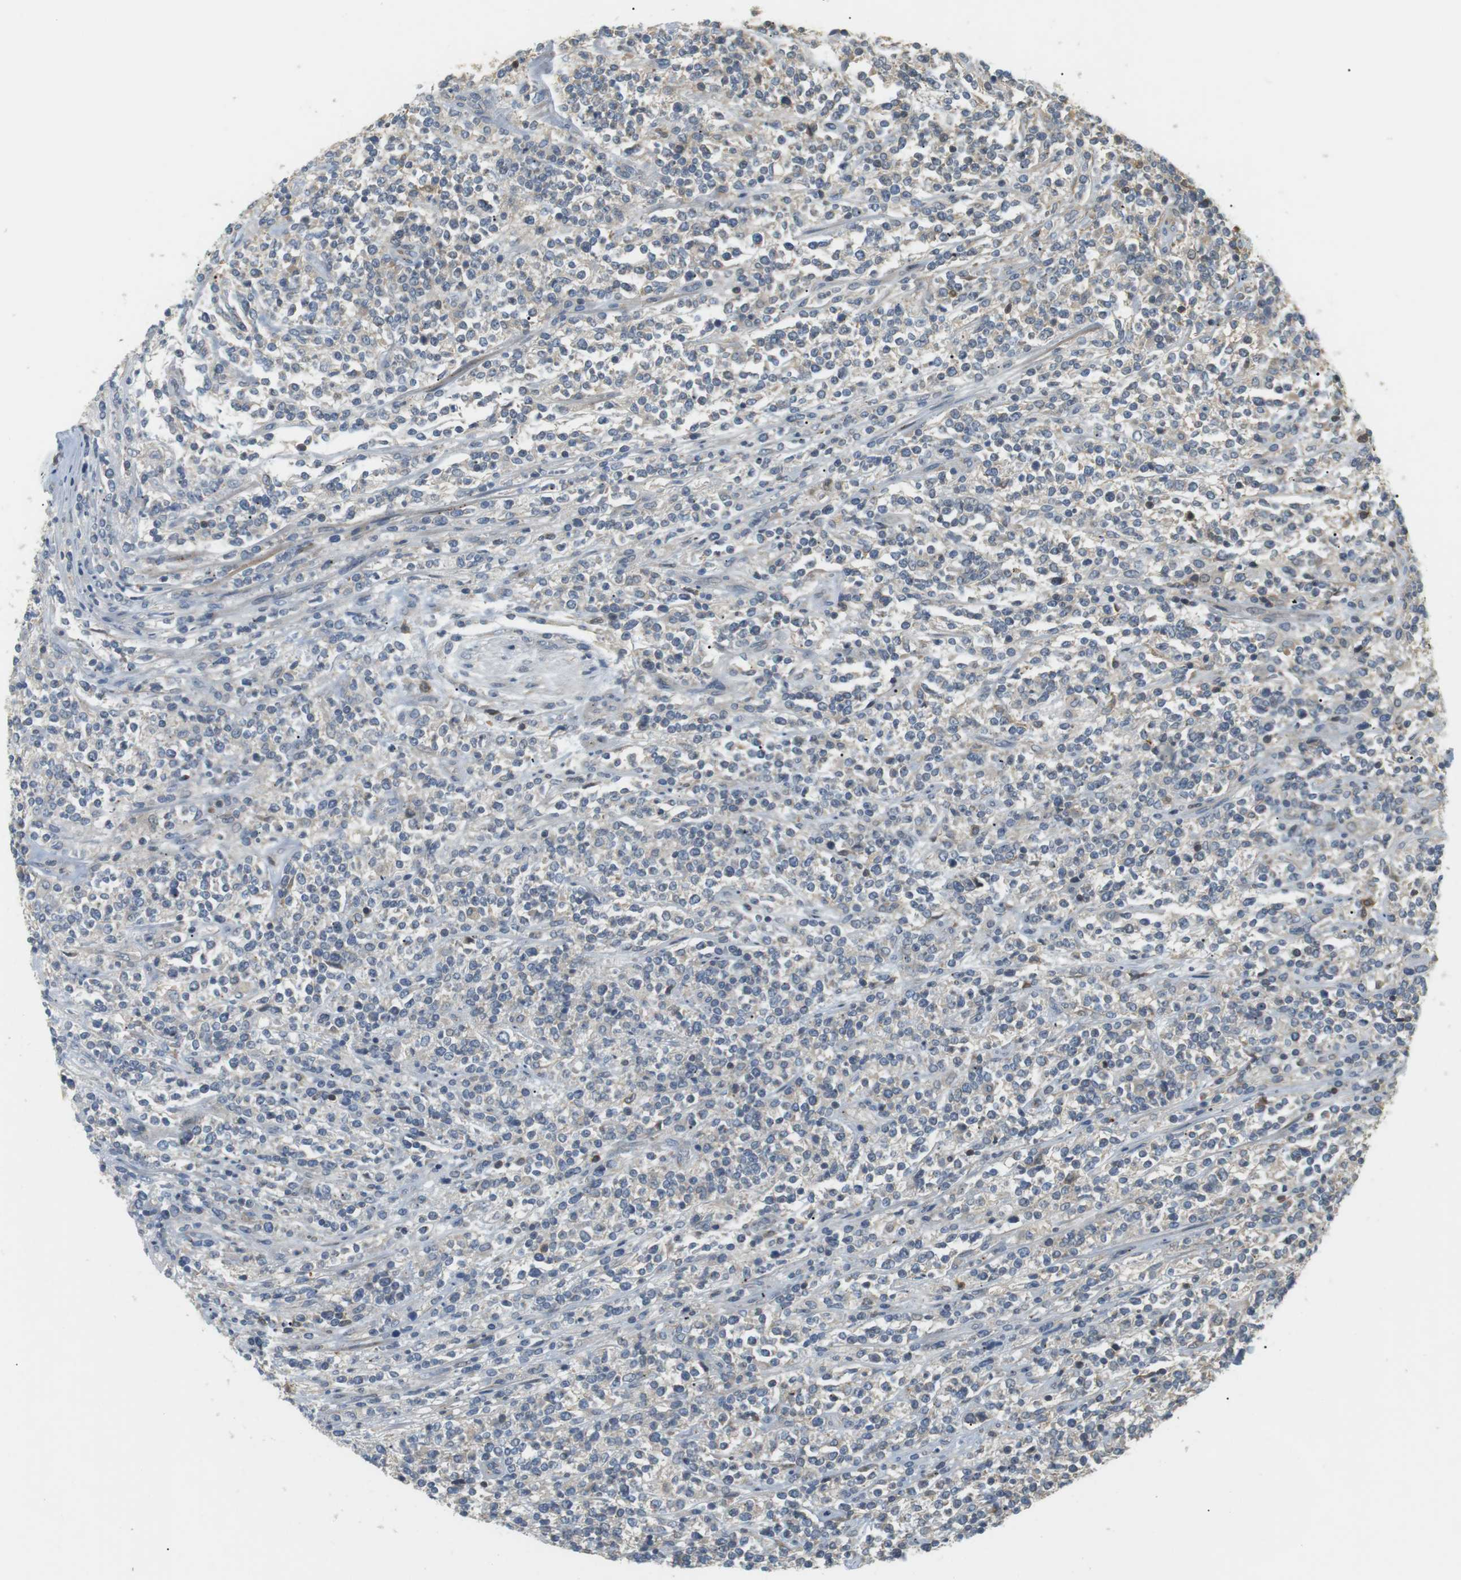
{"staining": {"intensity": "negative", "quantity": "none", "location": "none"}, "tissue": "lymphoma", "cell_type": "Tumor cells", "image_type": "cancer", "snomed": [{"axis": "morphology", "description": "Malignant lymphoma, non-Hodgkin's type, High grade"}, {"axis": "topography", "description": "Soft tissue"}], "caption": "DAB immunohistochemical staining of lymphoma demonstrates no significant expression in tumor cells. Brightfield microscopy of immunohistochemistry (IHC) stained with DAB (brown) and hematoxylin (blue), captured at high magnification.", "gene": "P2RY1", "patient": {"sex": "male", "age": 18}}